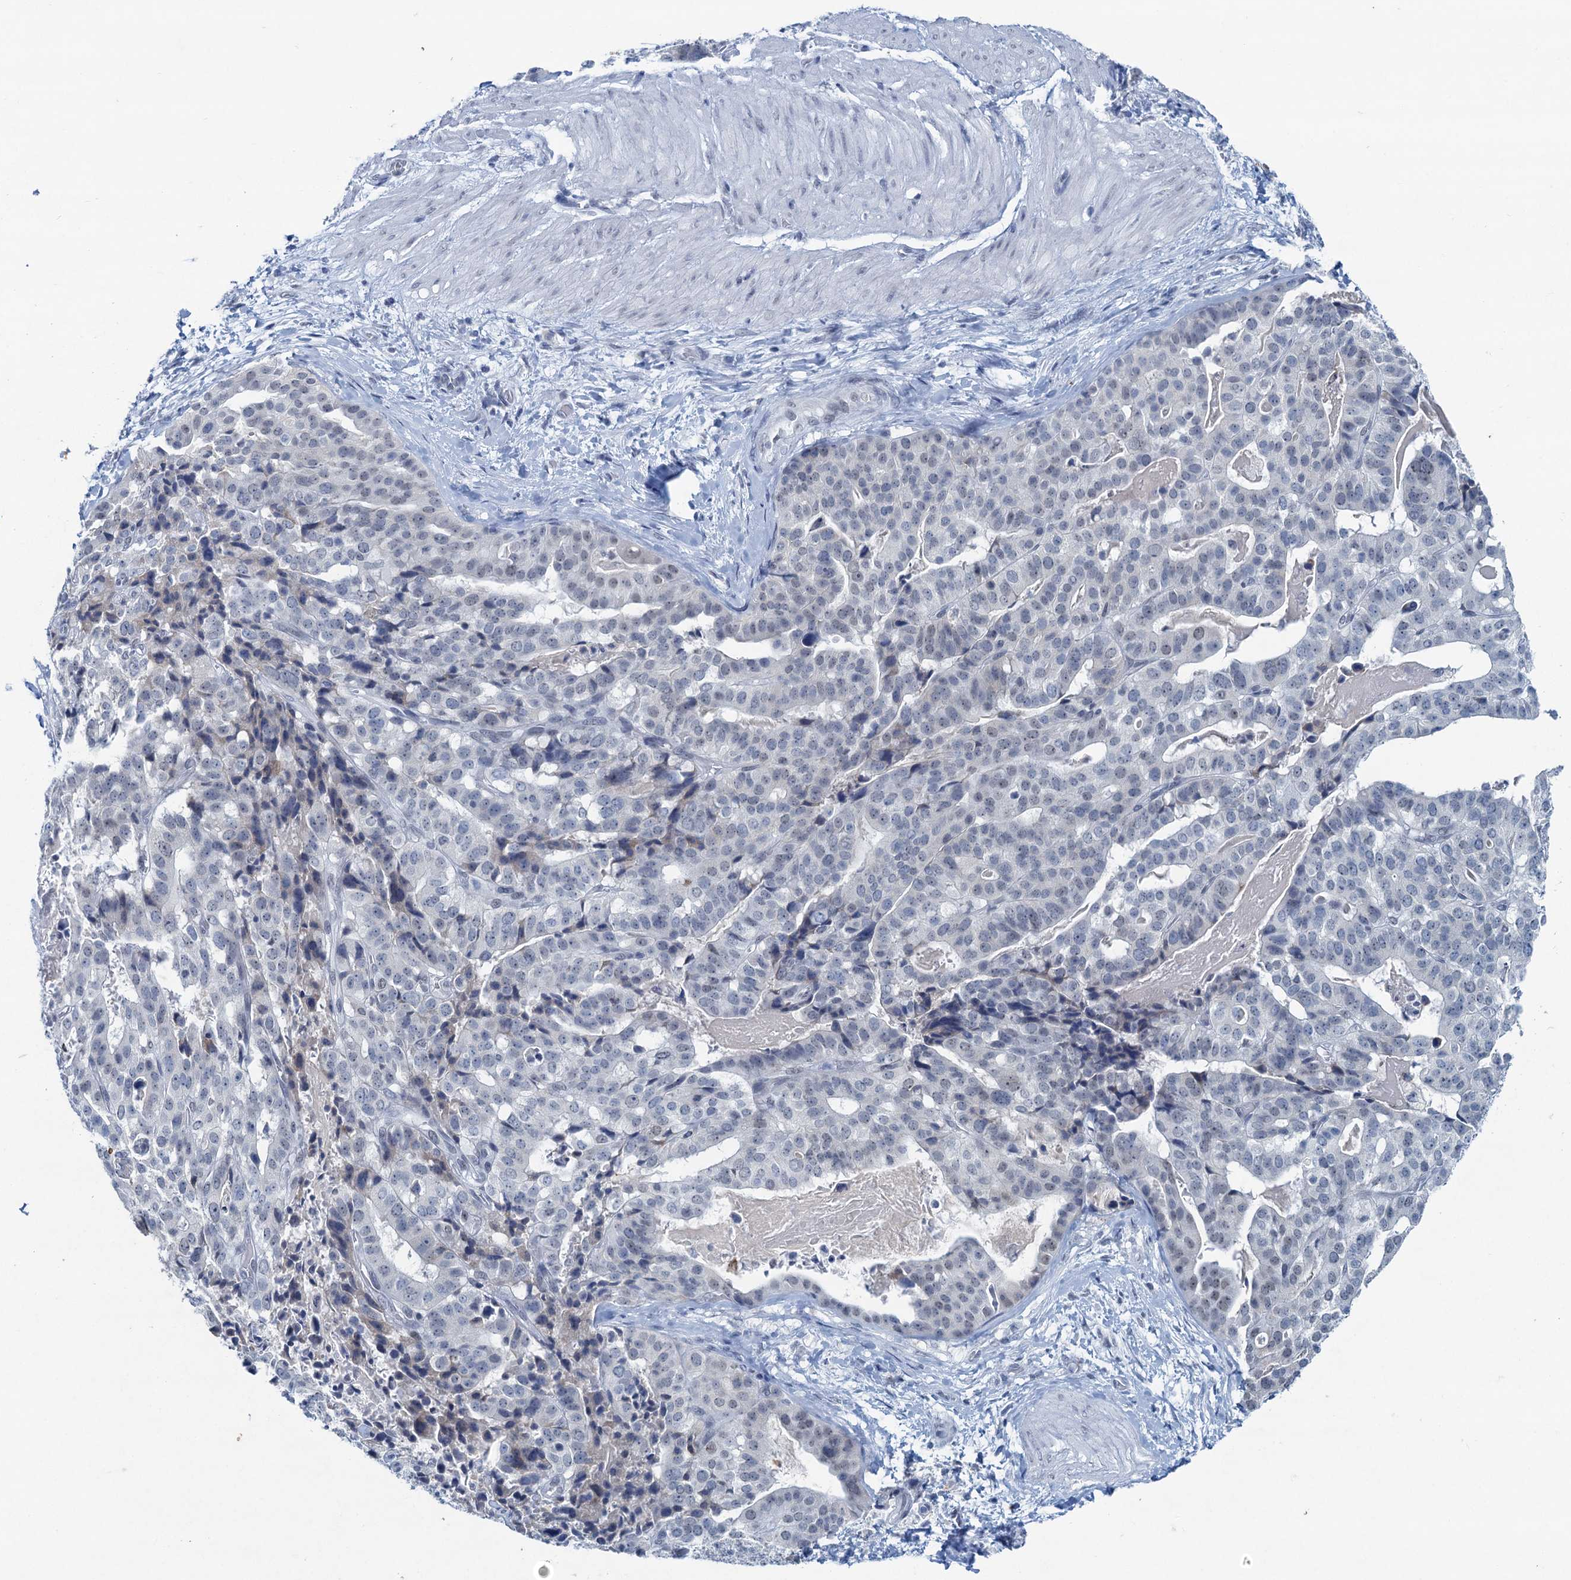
{"staining": {"intensity": "negative", "quantity": "none", "location": "none"}, "tissue": "stomach cancer", "cell_type": "Tumor cells", "image_type": "cancer", "snomed": [{"axis": "morphology", "description": "Adenocarcinoma, NOS"}, {"axis": "topography", "description": "Stomach"}], "caption": "Immunohistochemical staining of human adenocarcinoma (stomach) reveals no significant staining in tumor cells. (DAB immunohistochemistry with hematoxylin counter stain).", "gene": "HAPSTR1", "patient": {"sex": "male", "age": 48}}